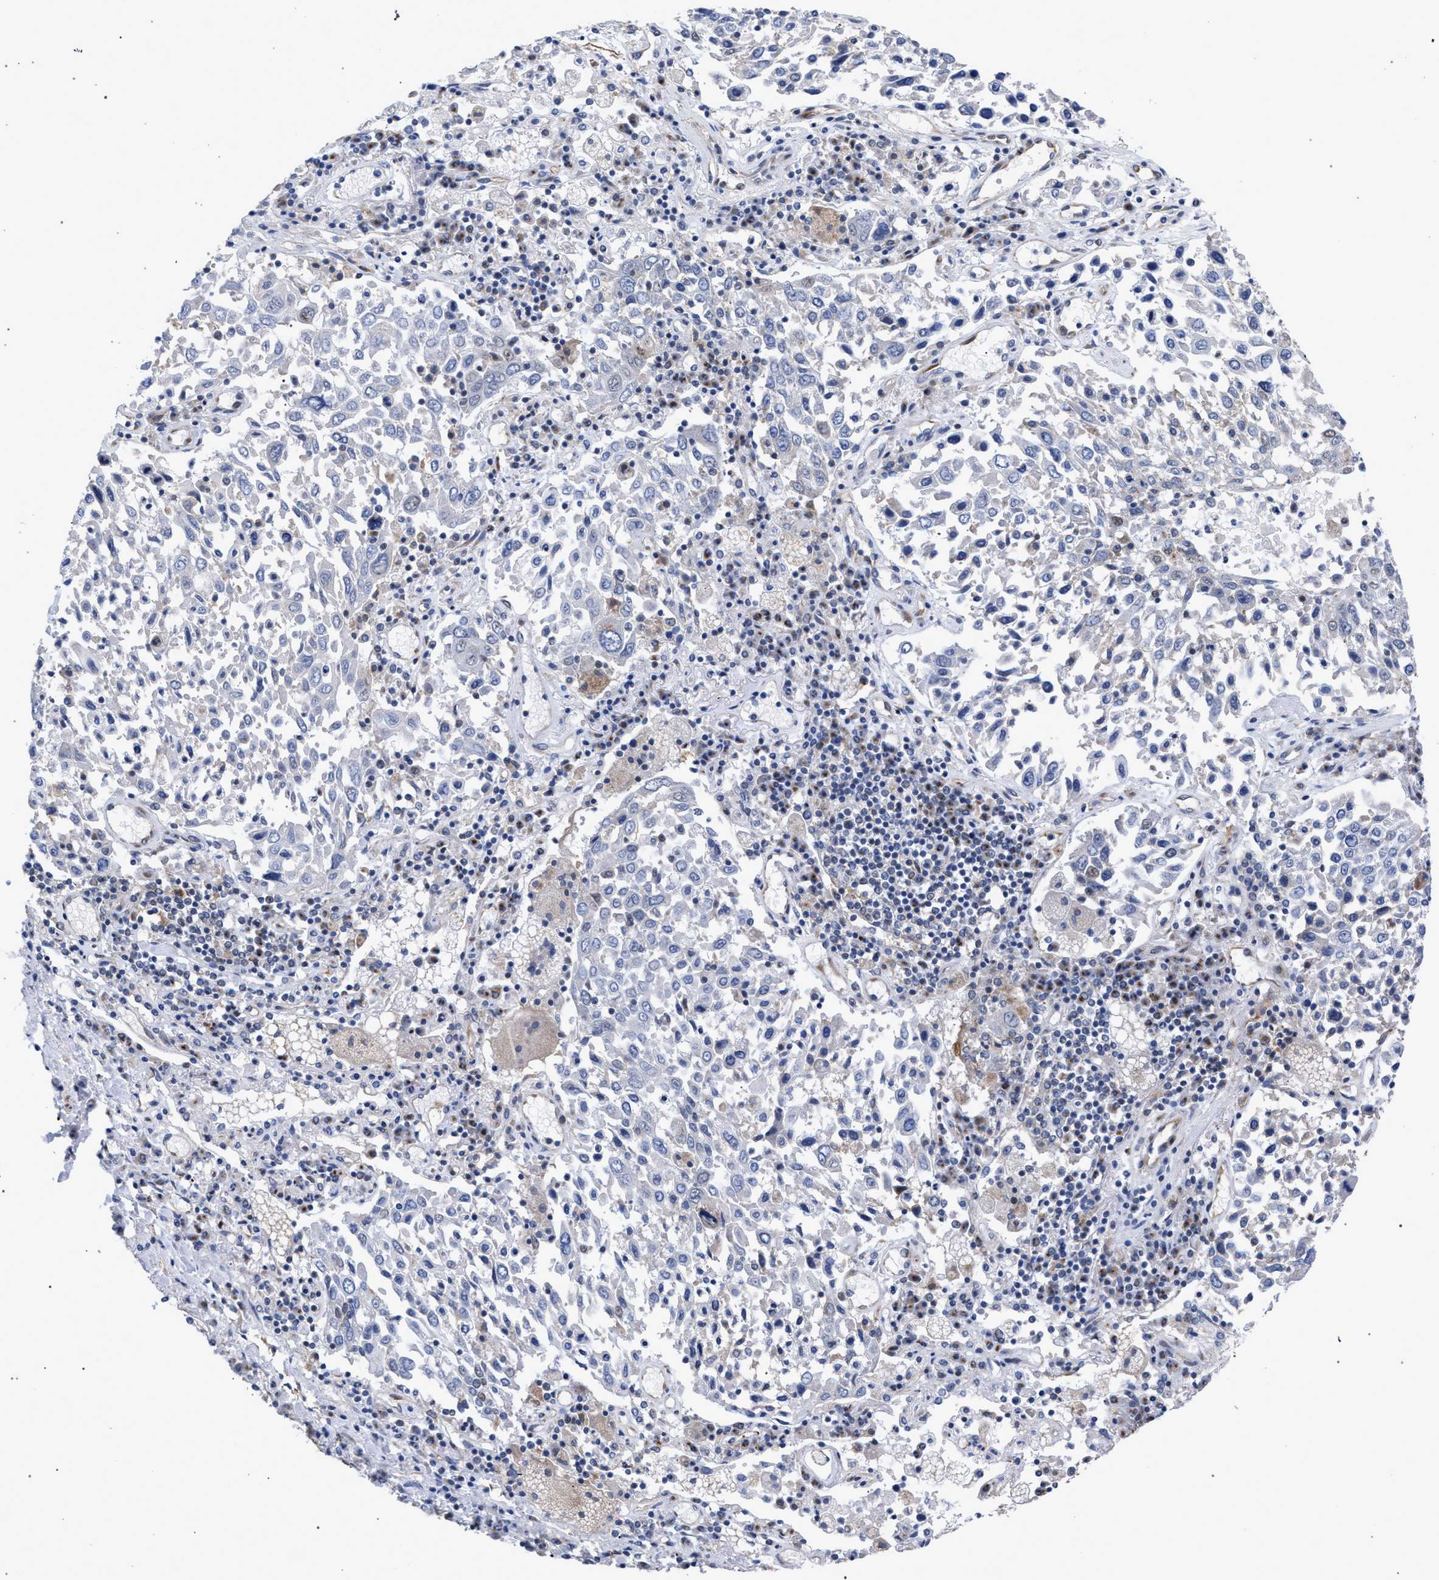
{"staining": {"intensity": "negative", "quantity": "none", "location": "none"}, "tissue": "lung cancer", "cell_type": "Tumor cells", "image_type": "cancer", "snomed": [{"axis": "morphology", "description": "Squamous cell carcinoma, NOS"}, {"axis": "topography", "description": "Lung"}], "caption": "A histopathology image of human squamous cell carcinoma (lung) is negative for staining in tumor cells. (DAB IHC visualized using brightfield microscopy, high magnification).", "gene": "GOLGA2", "patient": {"sex": "male", "age": 65}}